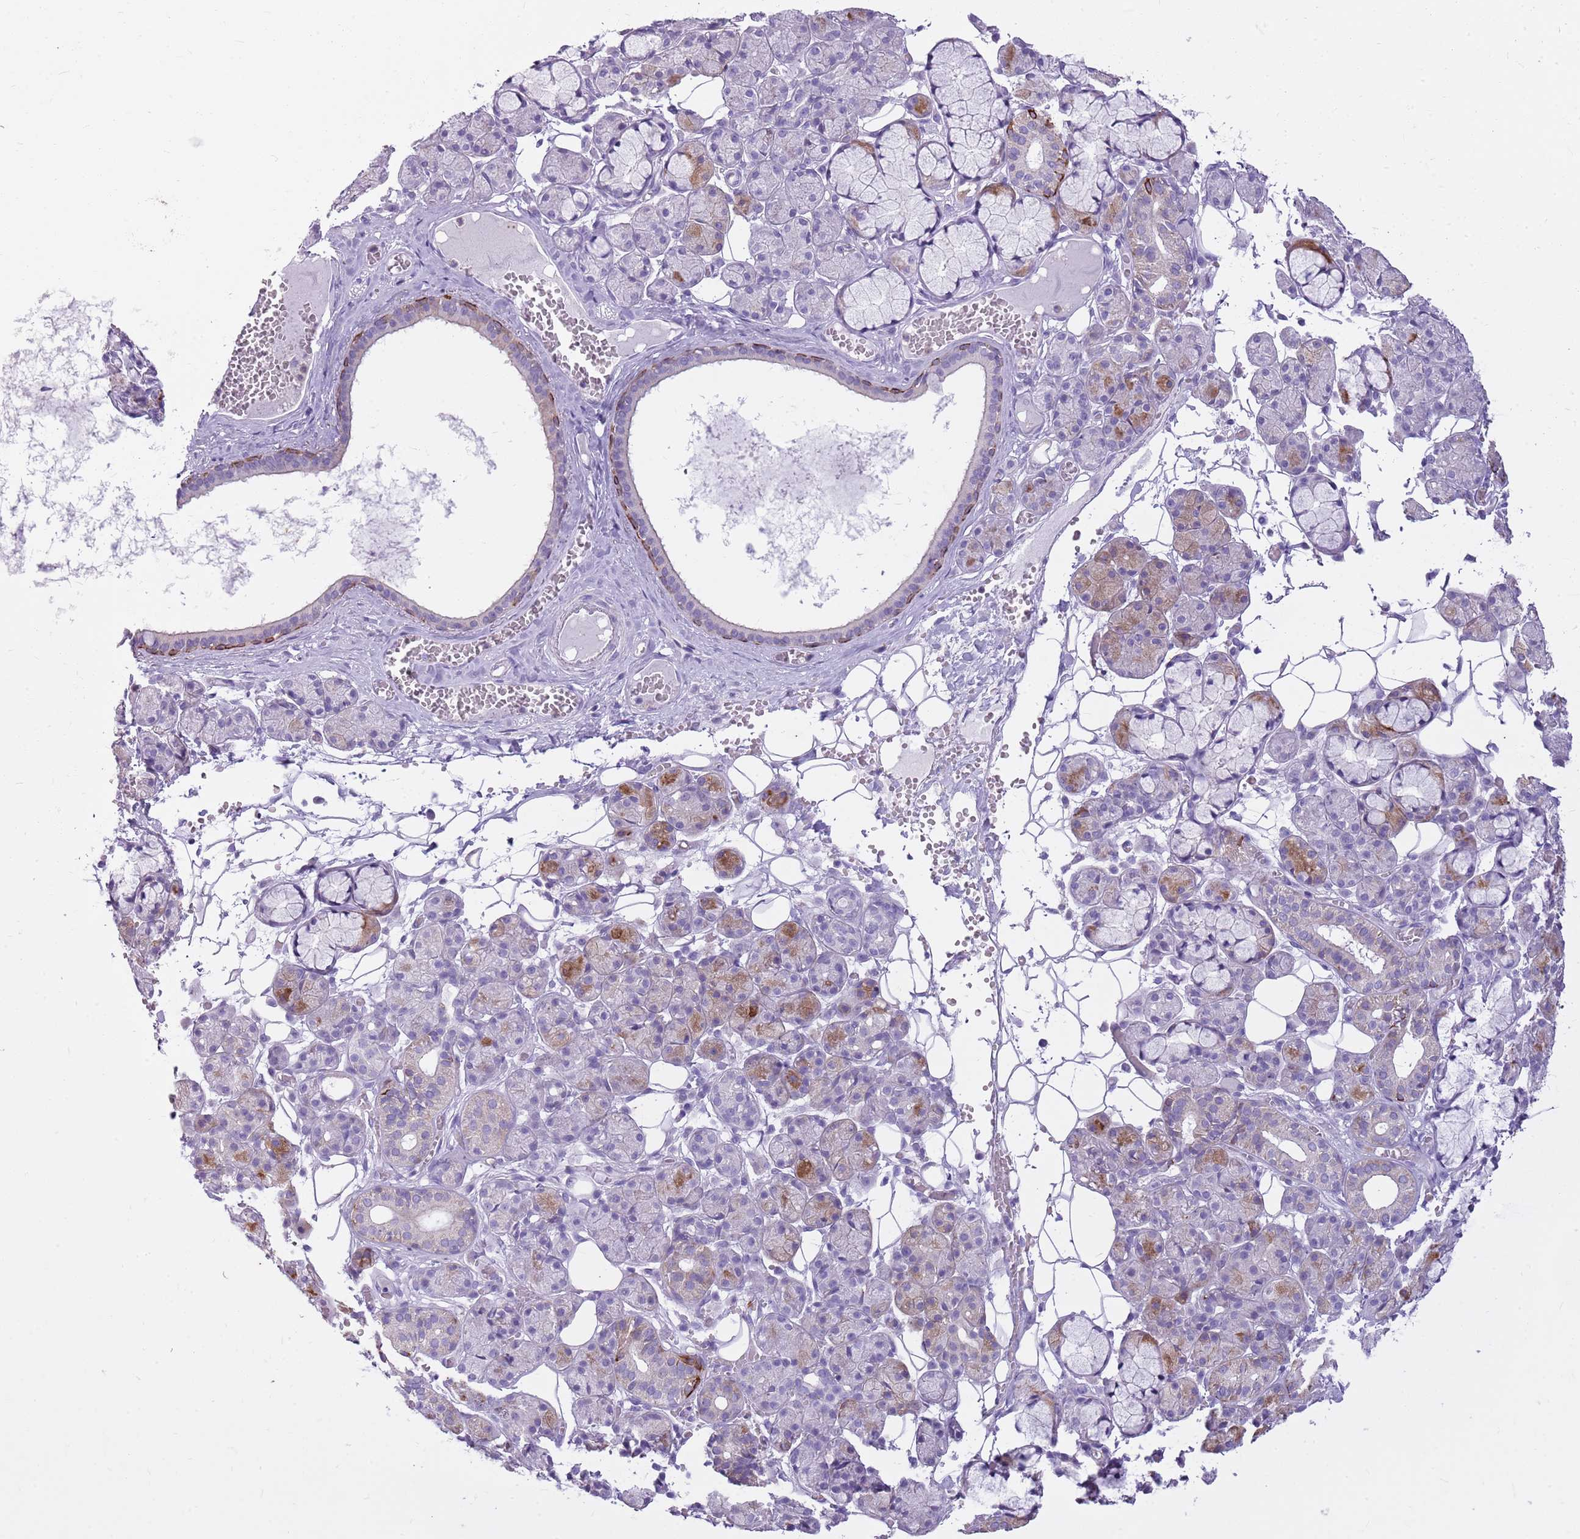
{"staining": {"intensity": "moderate", "quantity": "<25%", "location": "cytoplasmic/membranous"}, "tissue": "salivary gland", "cell_type": "Glandular cells", "image_type": "normal", "snomed": [{"axis": "morphology", "description": "Normal tissue, NOS"}, {"axis": "topography", "description": "Salivary gland"}], "caption": "Immunohistochemistry image of unremarkable salivary gland: salivary gland stained using immunohistochemistry demonstrates low levels of moderate protein expression localized specifically in the cytoplasmic/membranous of glandular cells, appearing as a cytoplasmic/membranous brown color.", "gene": "CNPPD1", "patient": {"sex": "male", "age": 63}}